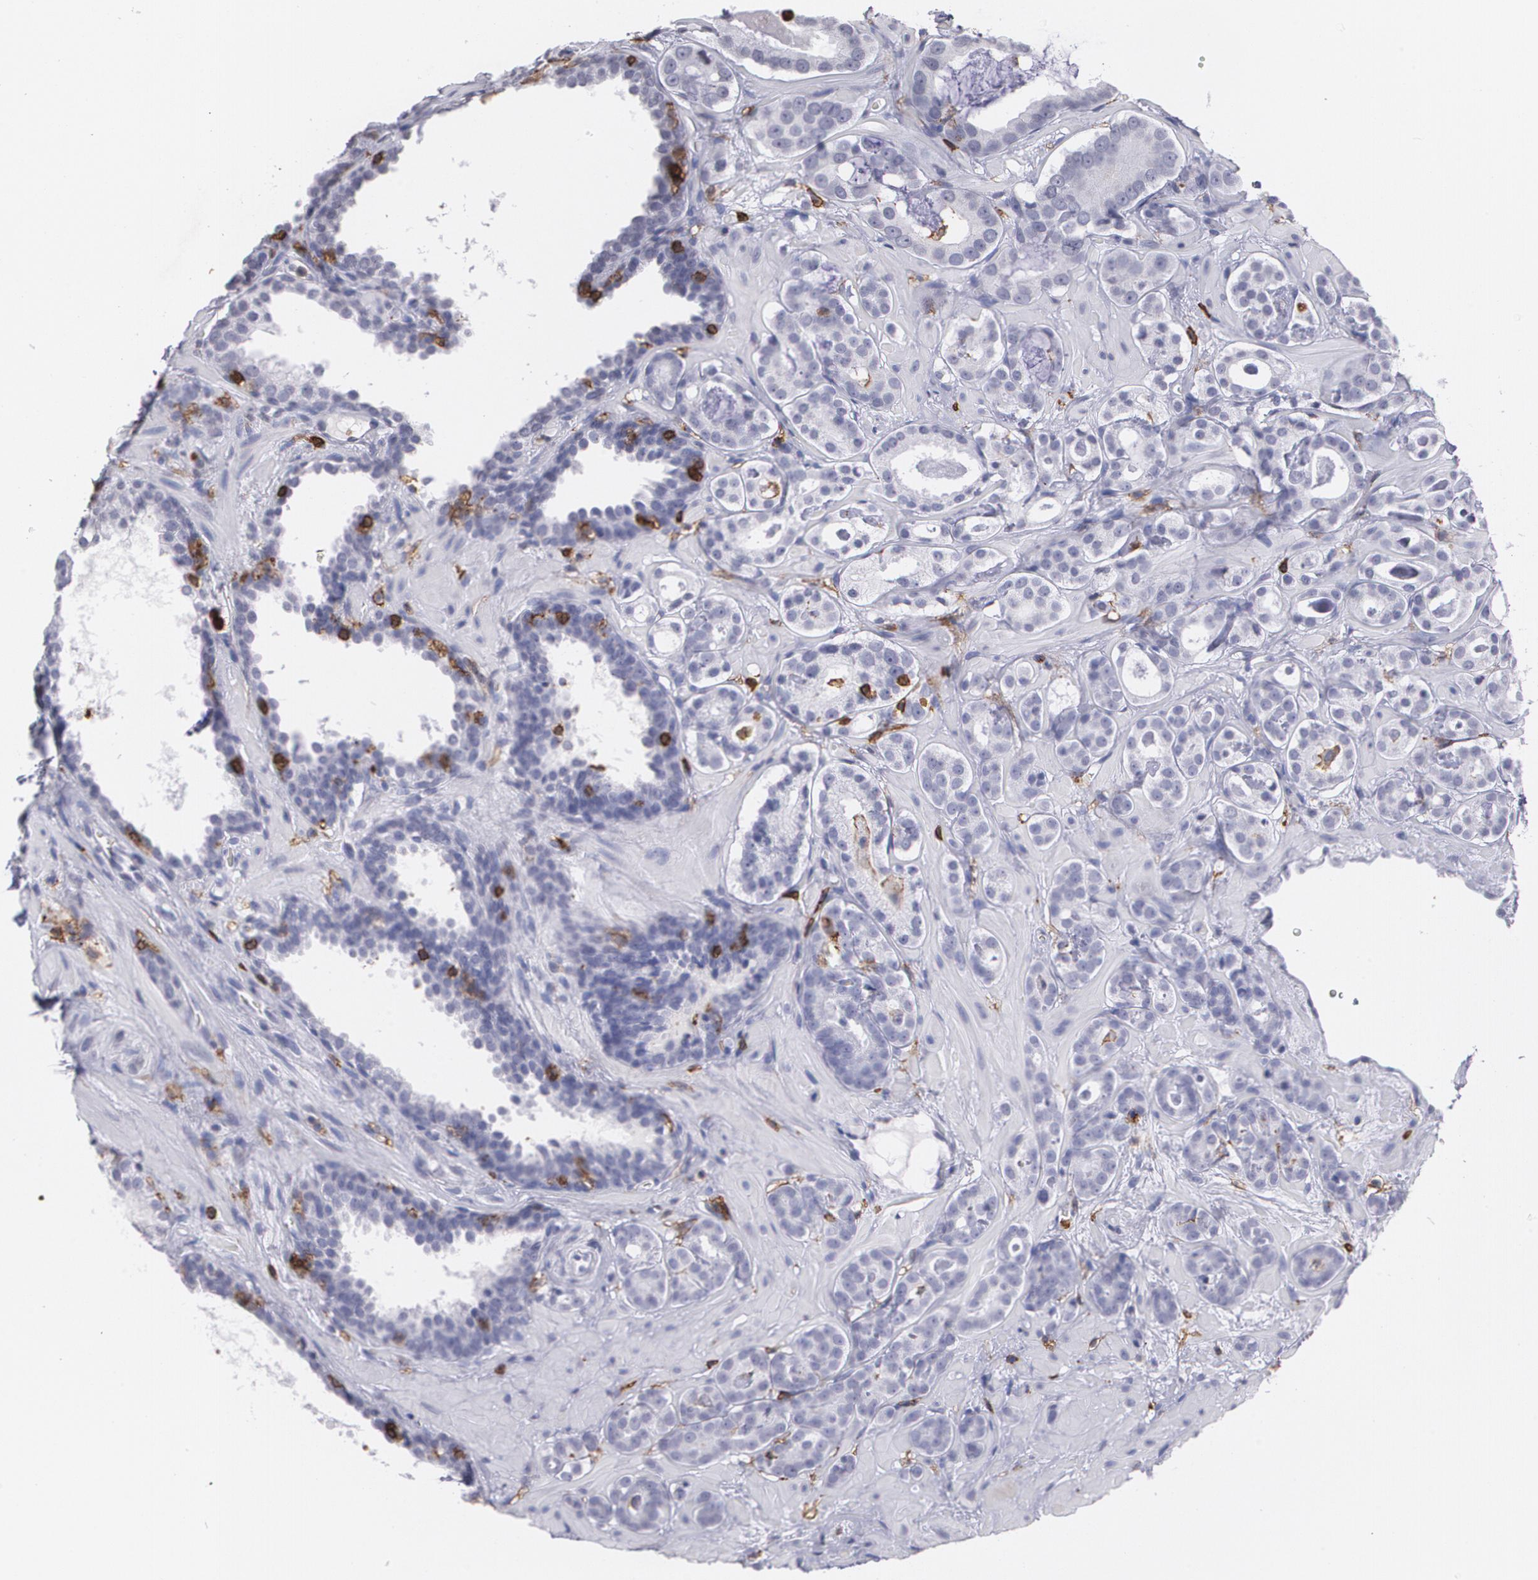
{"staining": {"intensity": "negative", "quantity": "none", "location": "none"}, "tissue": "prostate cancer", "cell_type": "Tumor cells", "image_type": "cancer", "snomed": [{"axis": "morphology", "description": "Adenocarcinoma, Low grade"}, {"axis": "topography", "description": "Prostate"}], "caption": "Tumor cells show no significant protein positivity in low-grade adenocarcinoma (prostate).", "gene": "PTPRC", "patient": {"sex": "male", "age": 57}}